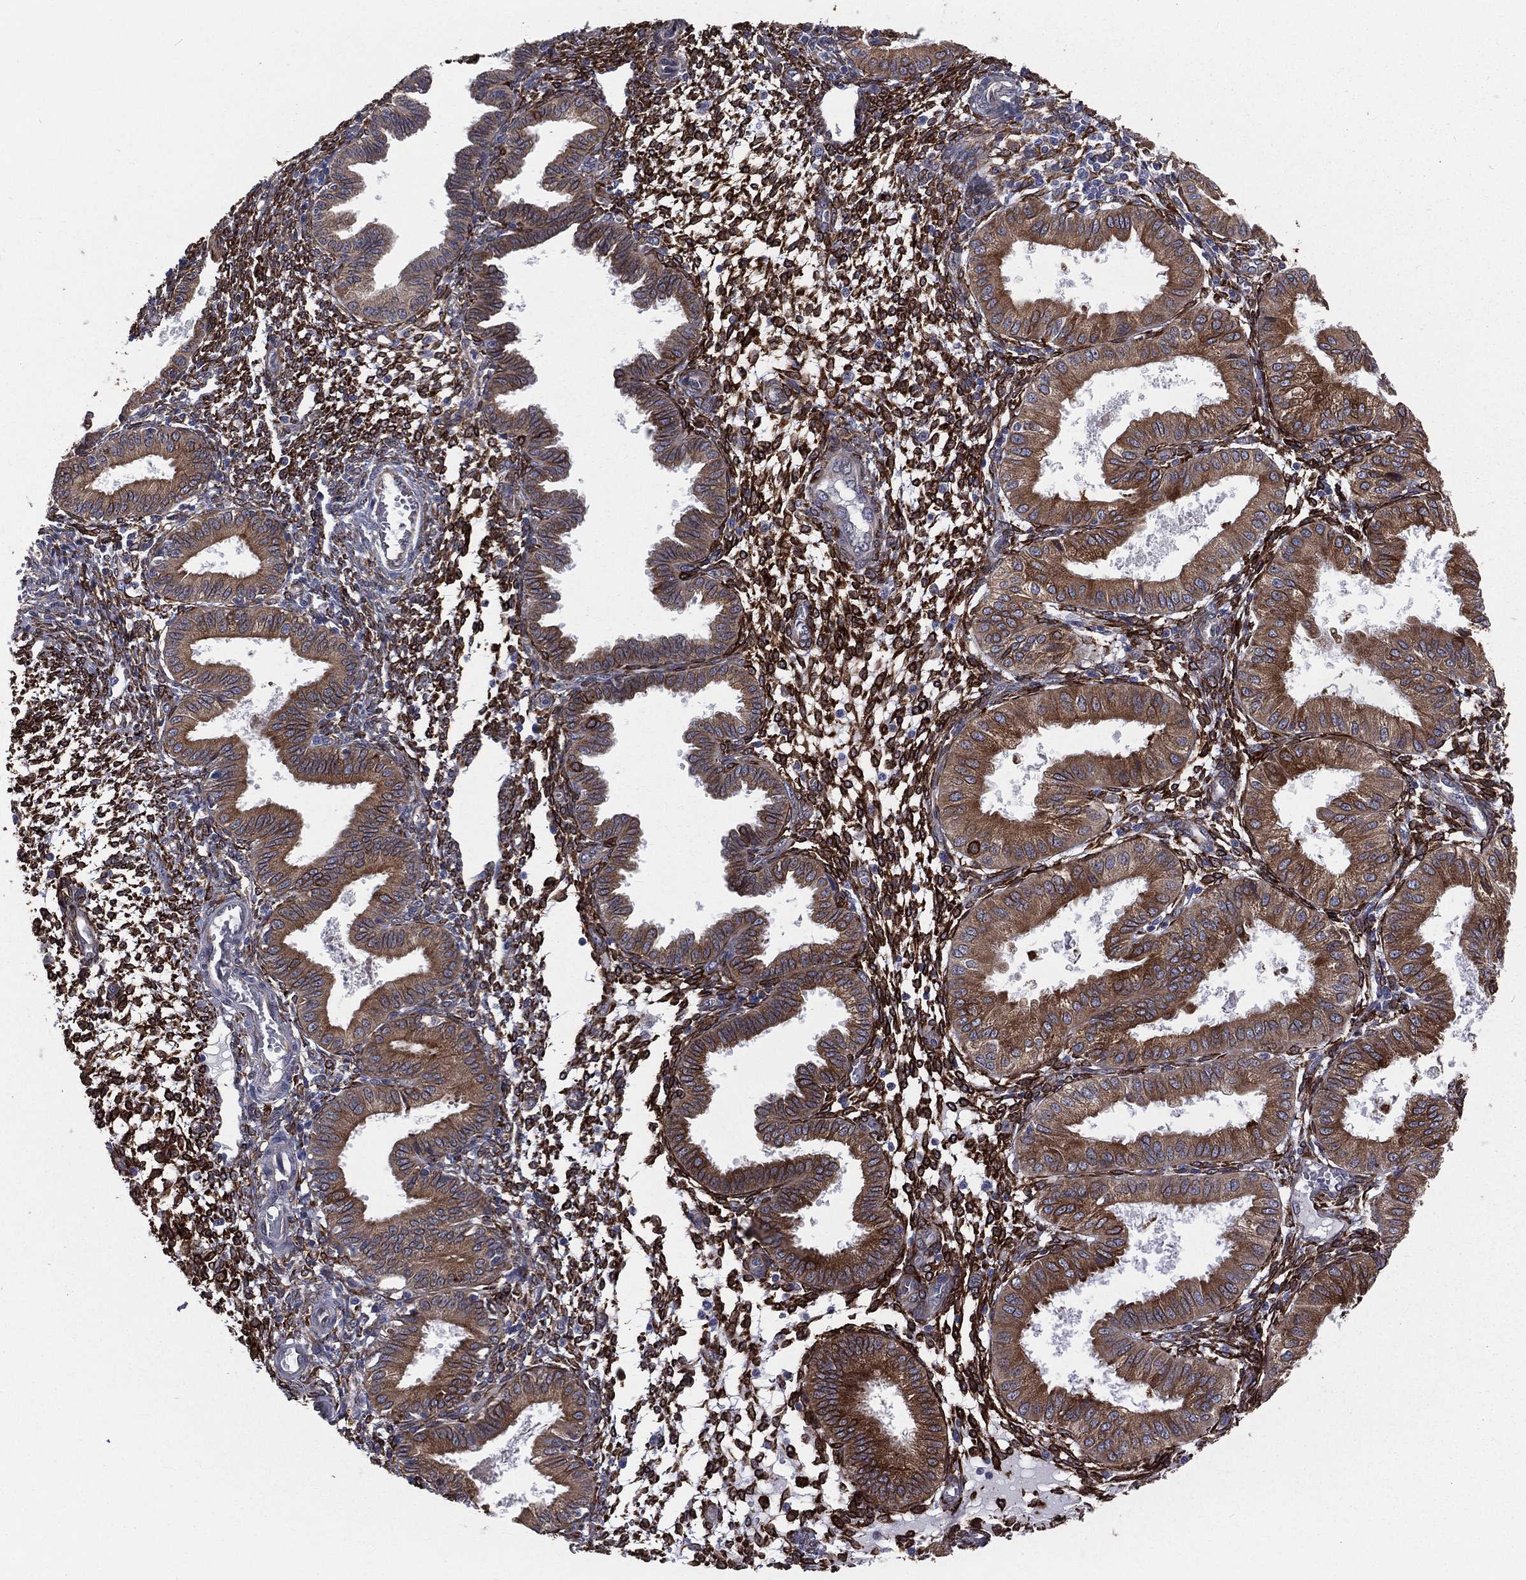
{"staining": {"intensity": "strong", "quantity": ">75%", "location": "cytoplasmic/membranous"}, "tissue": "endometrium", "cell_type": "Cells in endometrial stroma", "image_type": "normal", "snomed": [{"axis": "morphology", "description": "Normal tissue, NOS"}, {"axis": "topography", "description": "Endometrium"}], "caption": "Protein analysis of unremarkable endometrium reveals strong cytoplasmic/membranous positivity in approximately >75% of cells in endometrial stroma. The staining was performed using DAB, with brown indicating positive protein expression. Nuclei are stained blue with hematoxylin.", "gene": "PGRMC1", "patient": {"sex": "female", "age": 43}}